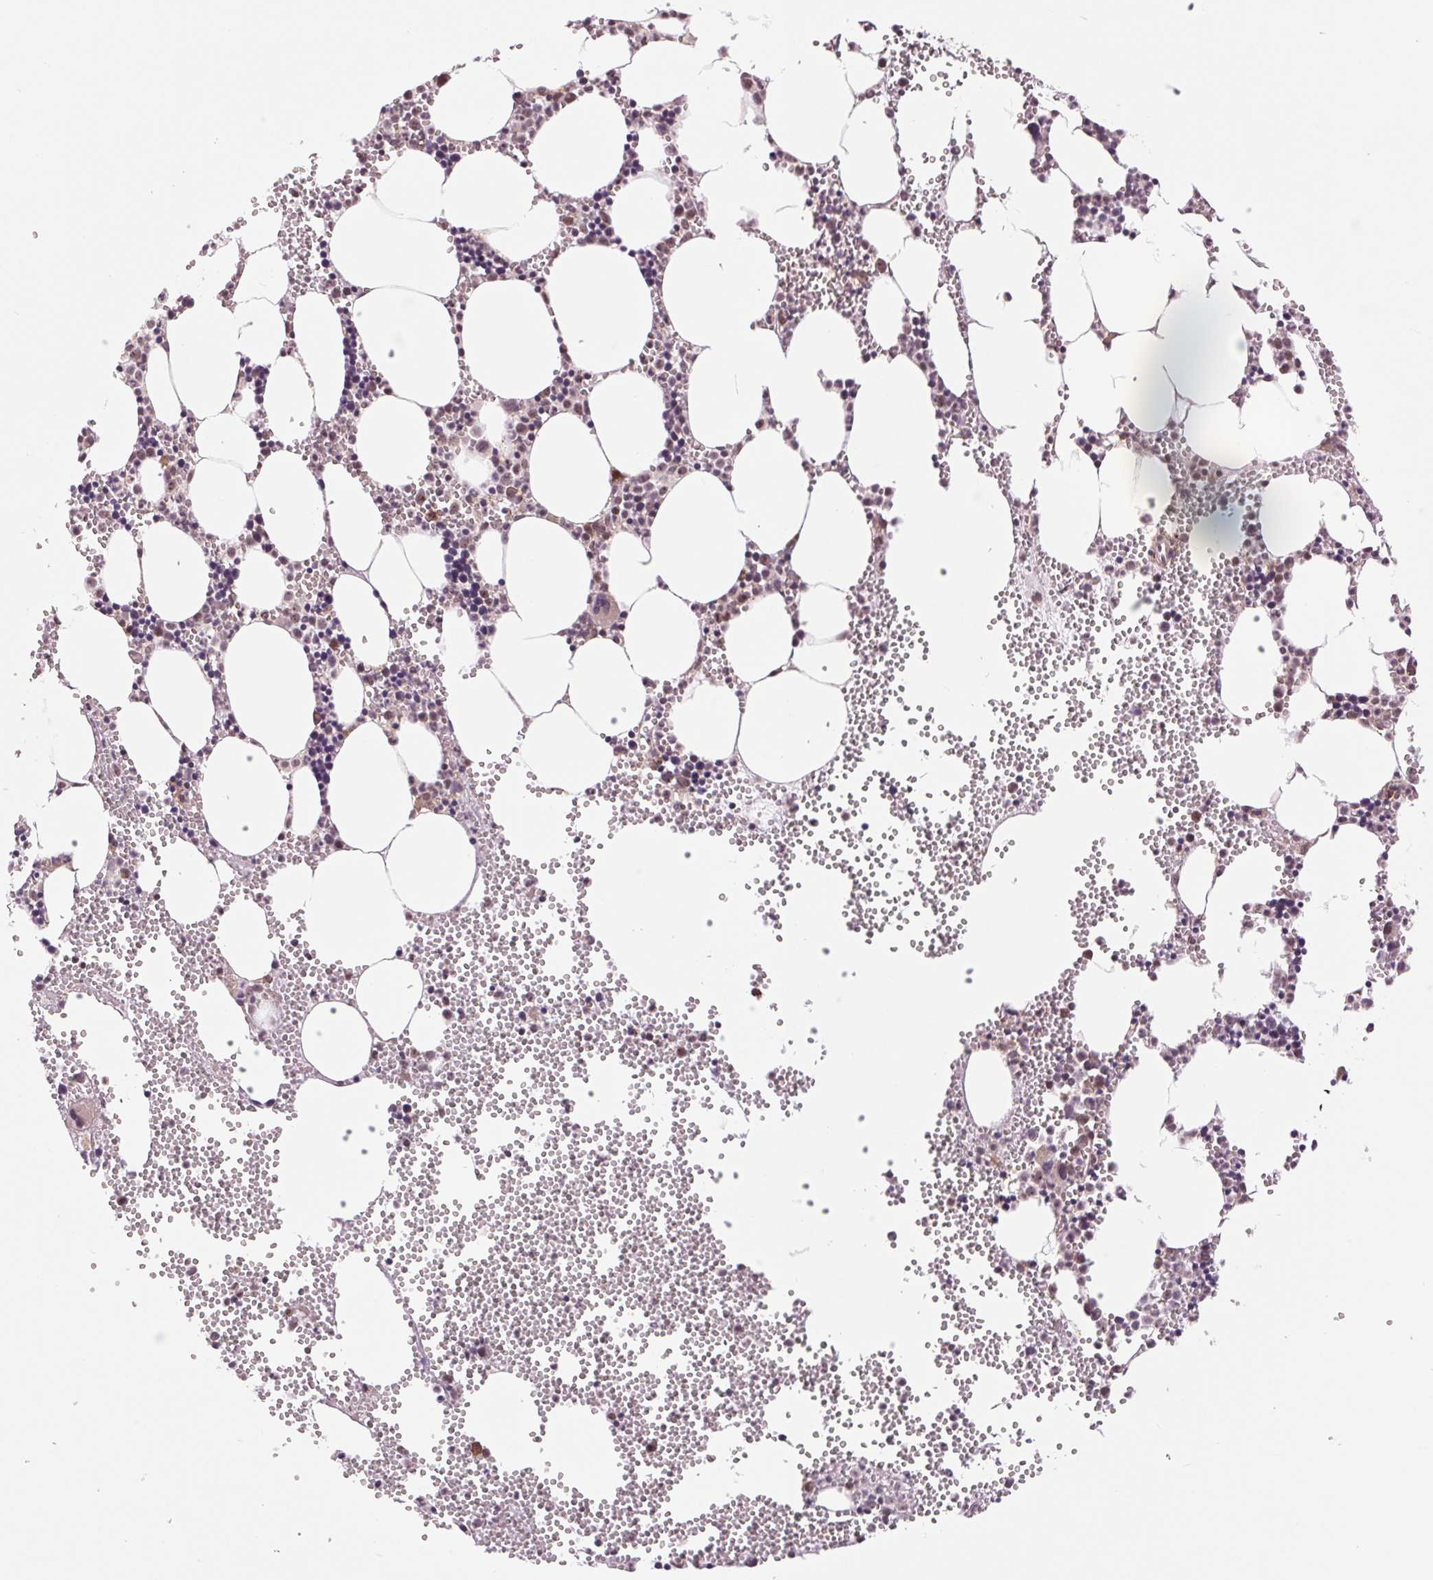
{"staining": {"intensity": "moderate", "quantity": "<25%", "location": "cytoplasmic/membranous"}, "tissue": "bone marrow", "cell_type": "Hematopoietic cells", "image_type": "normal", "snomed": [{"axis": "morphology", "description": "Normal tissue, NOS"}, {"axis": "topography", "description": "Bone marrow"}], "caption": "Immunohistochemistry (IHC) (DAB) staining of unremarkable bone marrow reveals moderate cytoplasmic/membranous protein positivity in about <25% of hematopoietic cells. (DAB (3,3'-diaminobenzidine) IHC, brown staining for protein, blue staining for nuclei).", "gene": "CHMP4B", "patient": {"sex": "male", "age": 89}}